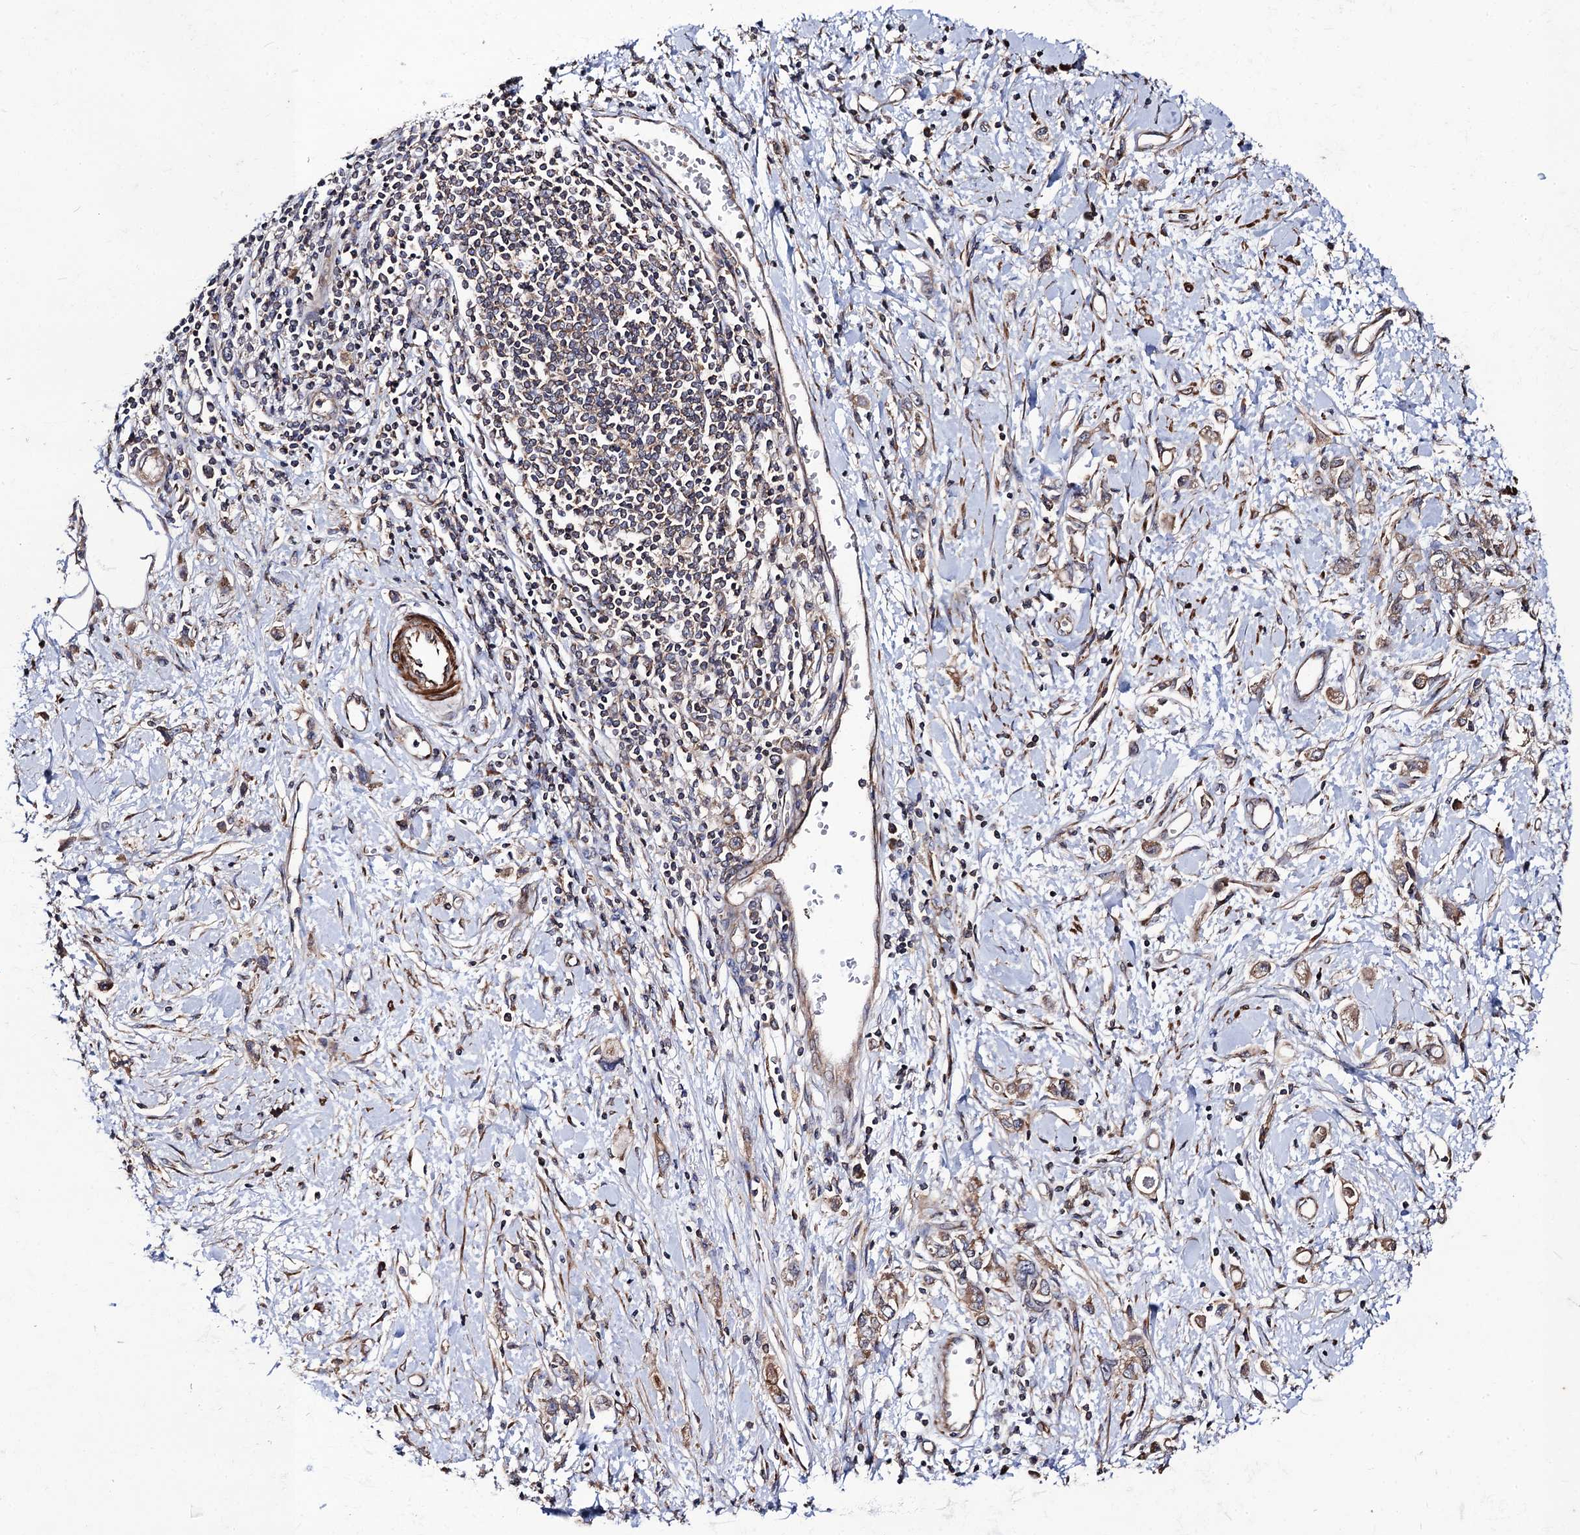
{"staining": {"intensity": "moderate", "quantity": ">75%", "location": "cytoplasmic/membranous"}, "tissue": "stomach cancer", "cell_type": "Tumor cells", "image_type": "cancer", "snomed": [{"axis": "morphology", "description": "Adenocarcinoma, NOS"}, {"axis": "topography", "description": "Stomach"}], "caption": "Human stomach adenocarcinoma stained for a protein (brown) shows moderate cytoplasmic/membranous positive expression in approximately >75% of tumor cells.", "gene": "DYDC1", "patient": {"sex": "female", "age": 76}}